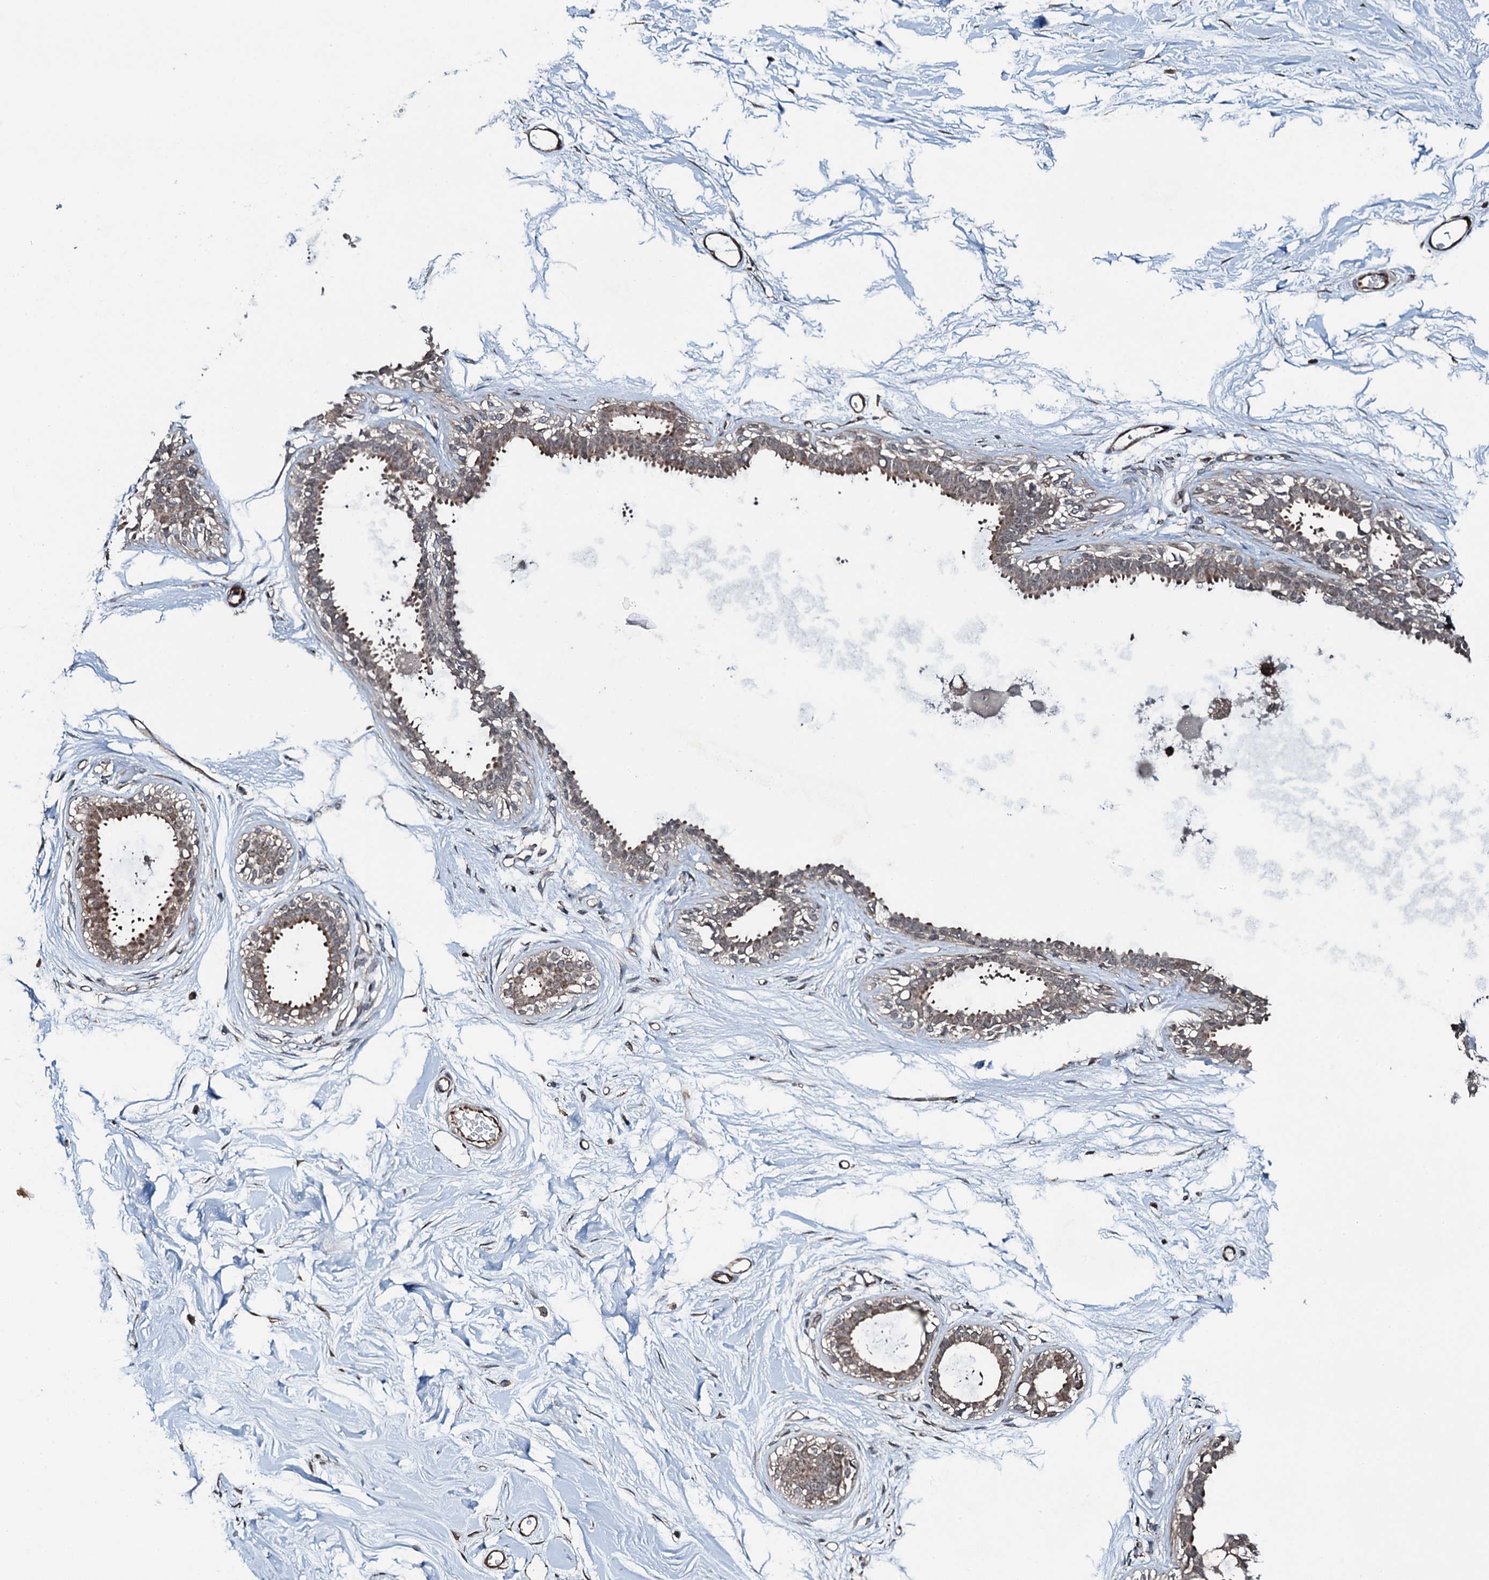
{"staining": {"intensity": "weak", "quantity": ">75%", "location": "cytoplasmic/membranous"}, "tissue": "breast", "cell_type": "Adipocytes", "image_type": "normal", "snomed": [{"axis": "morphology", "description": "Normal tissue, NOS"}, {"axis": "topography", "description": "Breast"}], "caption": "Immunohistochemistry (IHC) of unremarkable breast demonstrates low levels of weak cytoplasmic/membranous expression in approximately >75% of adipocytes.", "gene": "WHAMM", "patient": {"sex": "female", "age": 45}}